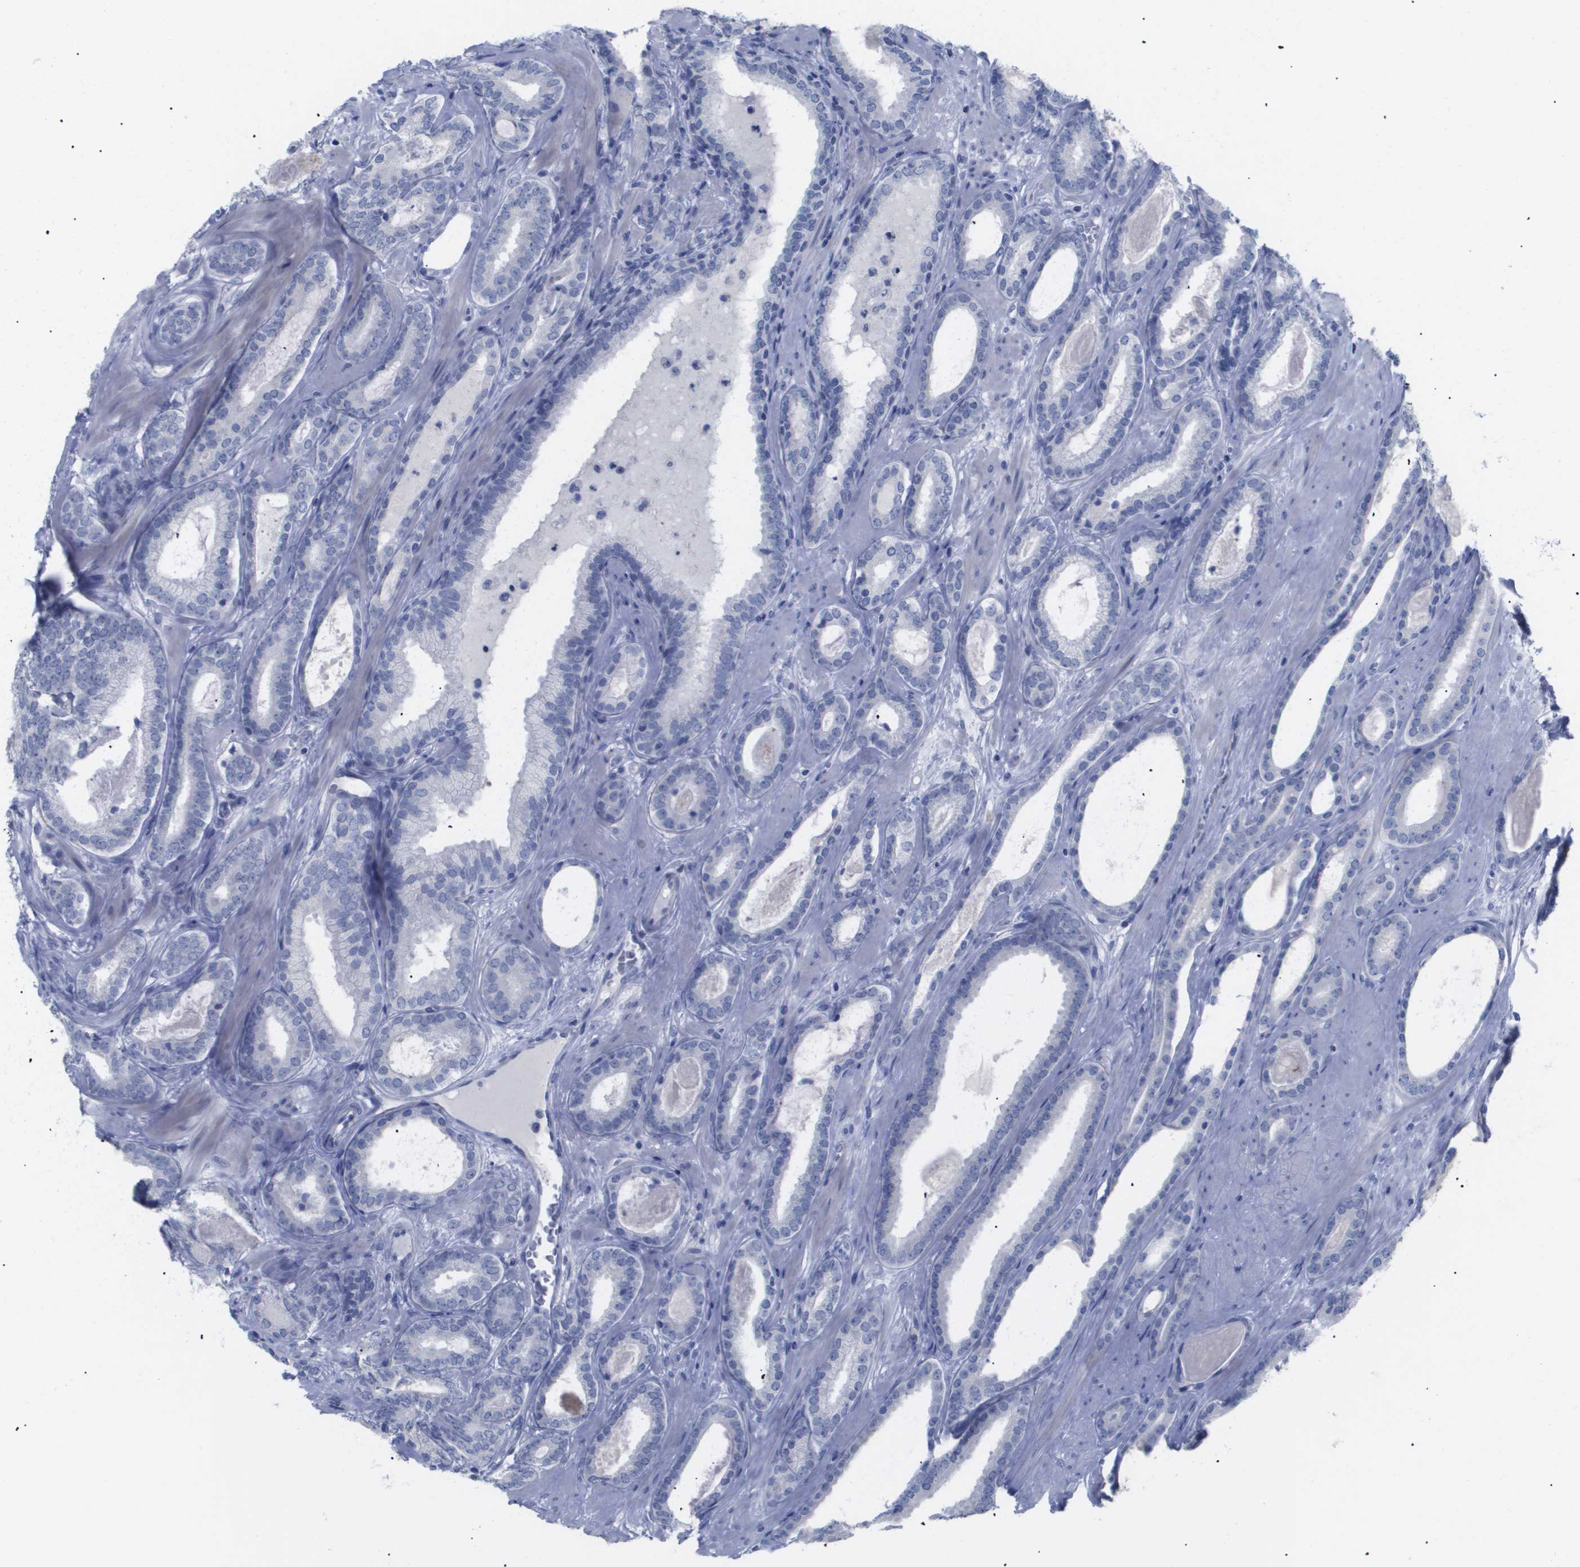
{"staining": {"intensity": "negative", "quantity": "none", "location": "none"}, "tissue": "prostate cancer", "cell_type": "Tumor cells", "image_type": "cancer", "snomed": [{"axis": "morphology", "description": "Adenocarcinoma, High grade"}, {"axis": "topography", "description": "Prostate"}], "caption": "Prostate cancer (high-grade adenocarcinoma) was stained to show a protein in brown. There is no significant expression in tumor cells.", "gene": "CAV3", "patient": {"sex": "male", "age": 60}}